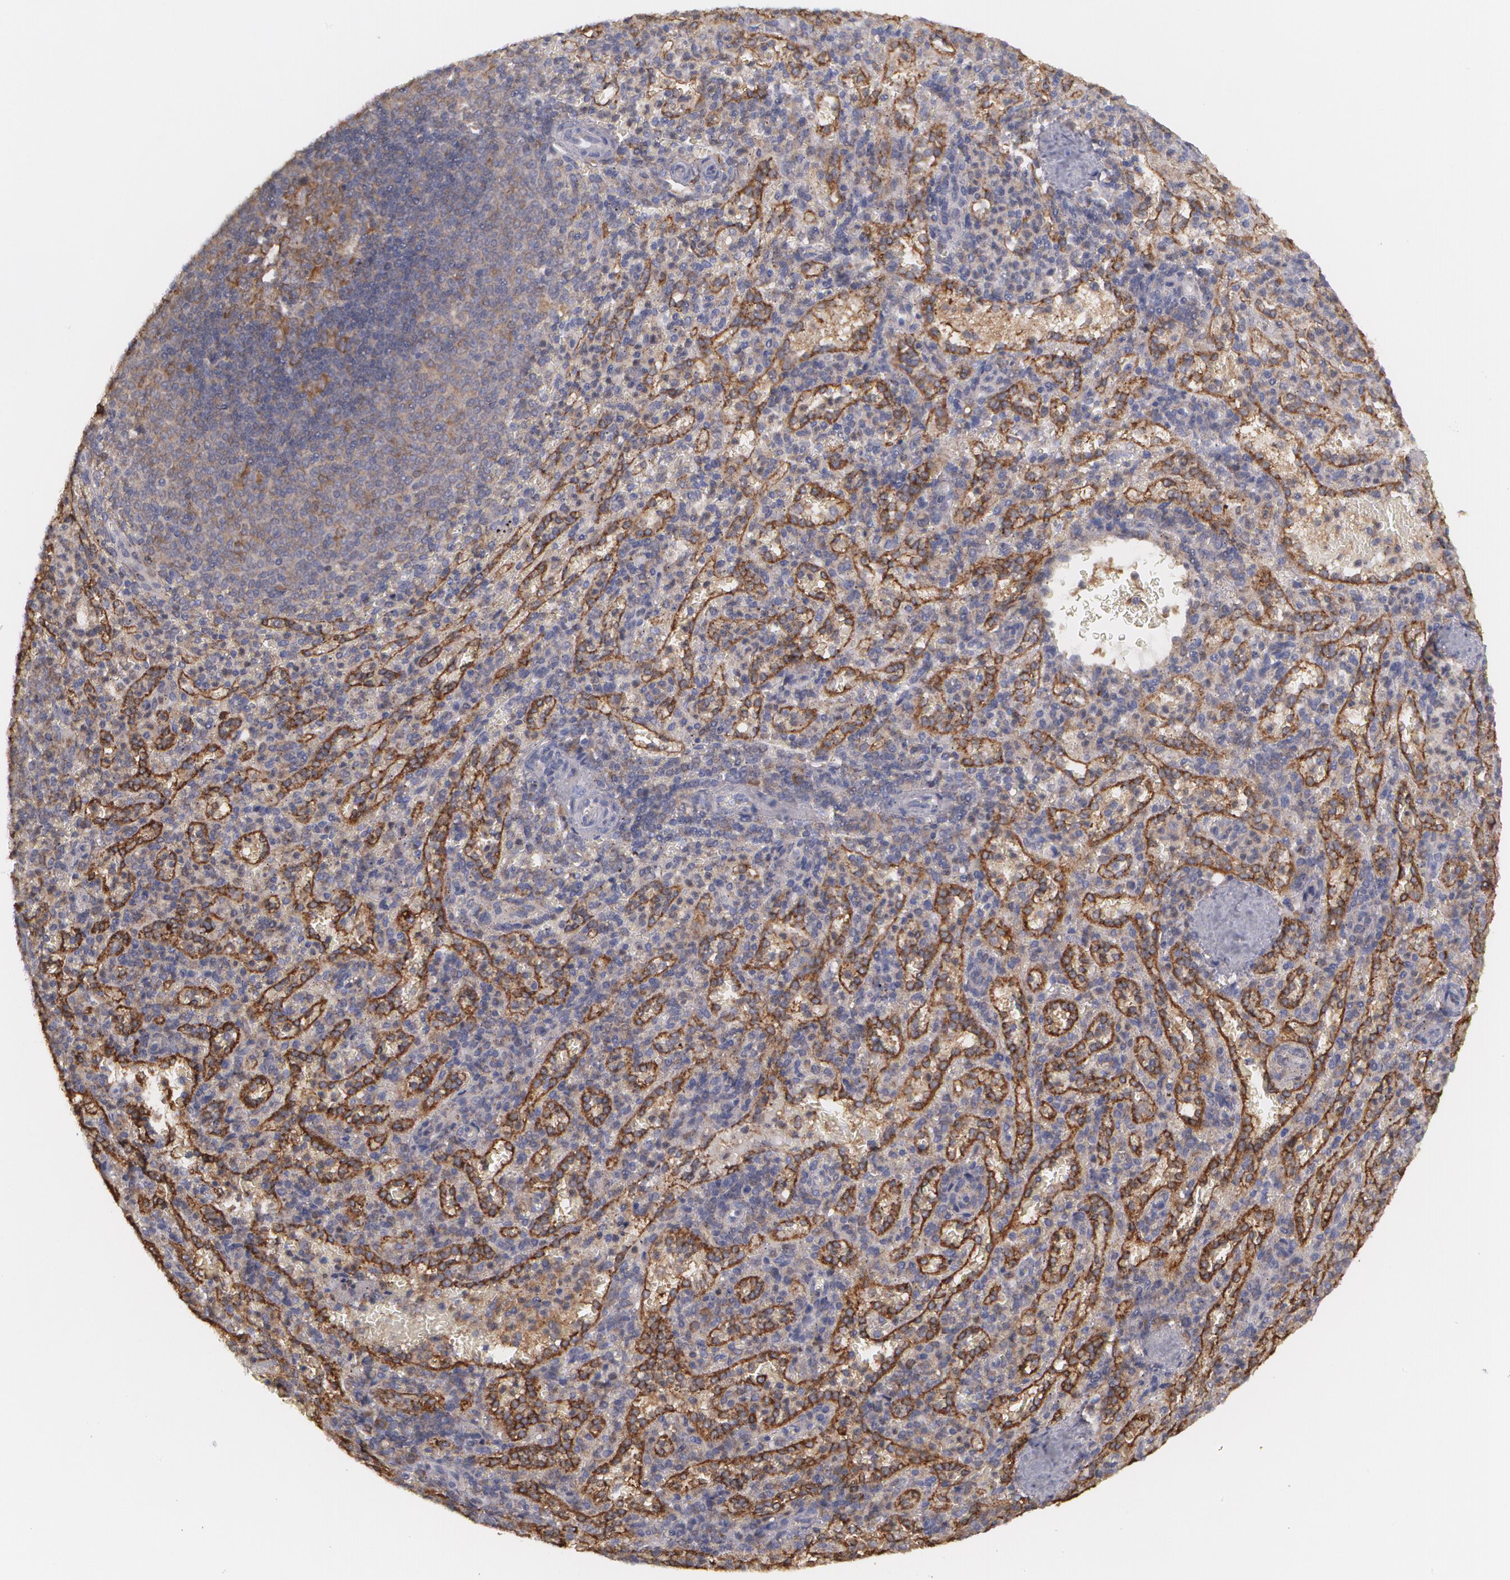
{"staining": {"intensity": "weak", "quantity": ">75%", "location": "cytoplasmic/membranous"}, "tissue": "spleen", "cell_type": "Cells in red pulp", "image_type": "normal", "snomed": [{"axis": "morphology", "description": "Normal tissue, NOS"}, {"axis": "topography", "description": "Spleen"}], "caption": "A brown stain labels weak cytoplasmic/membranous staining of a protein in cells in red pulp of normal spleen.", "gene": "MTHFD1", "patient": {"sex": "female", "age": 21}}